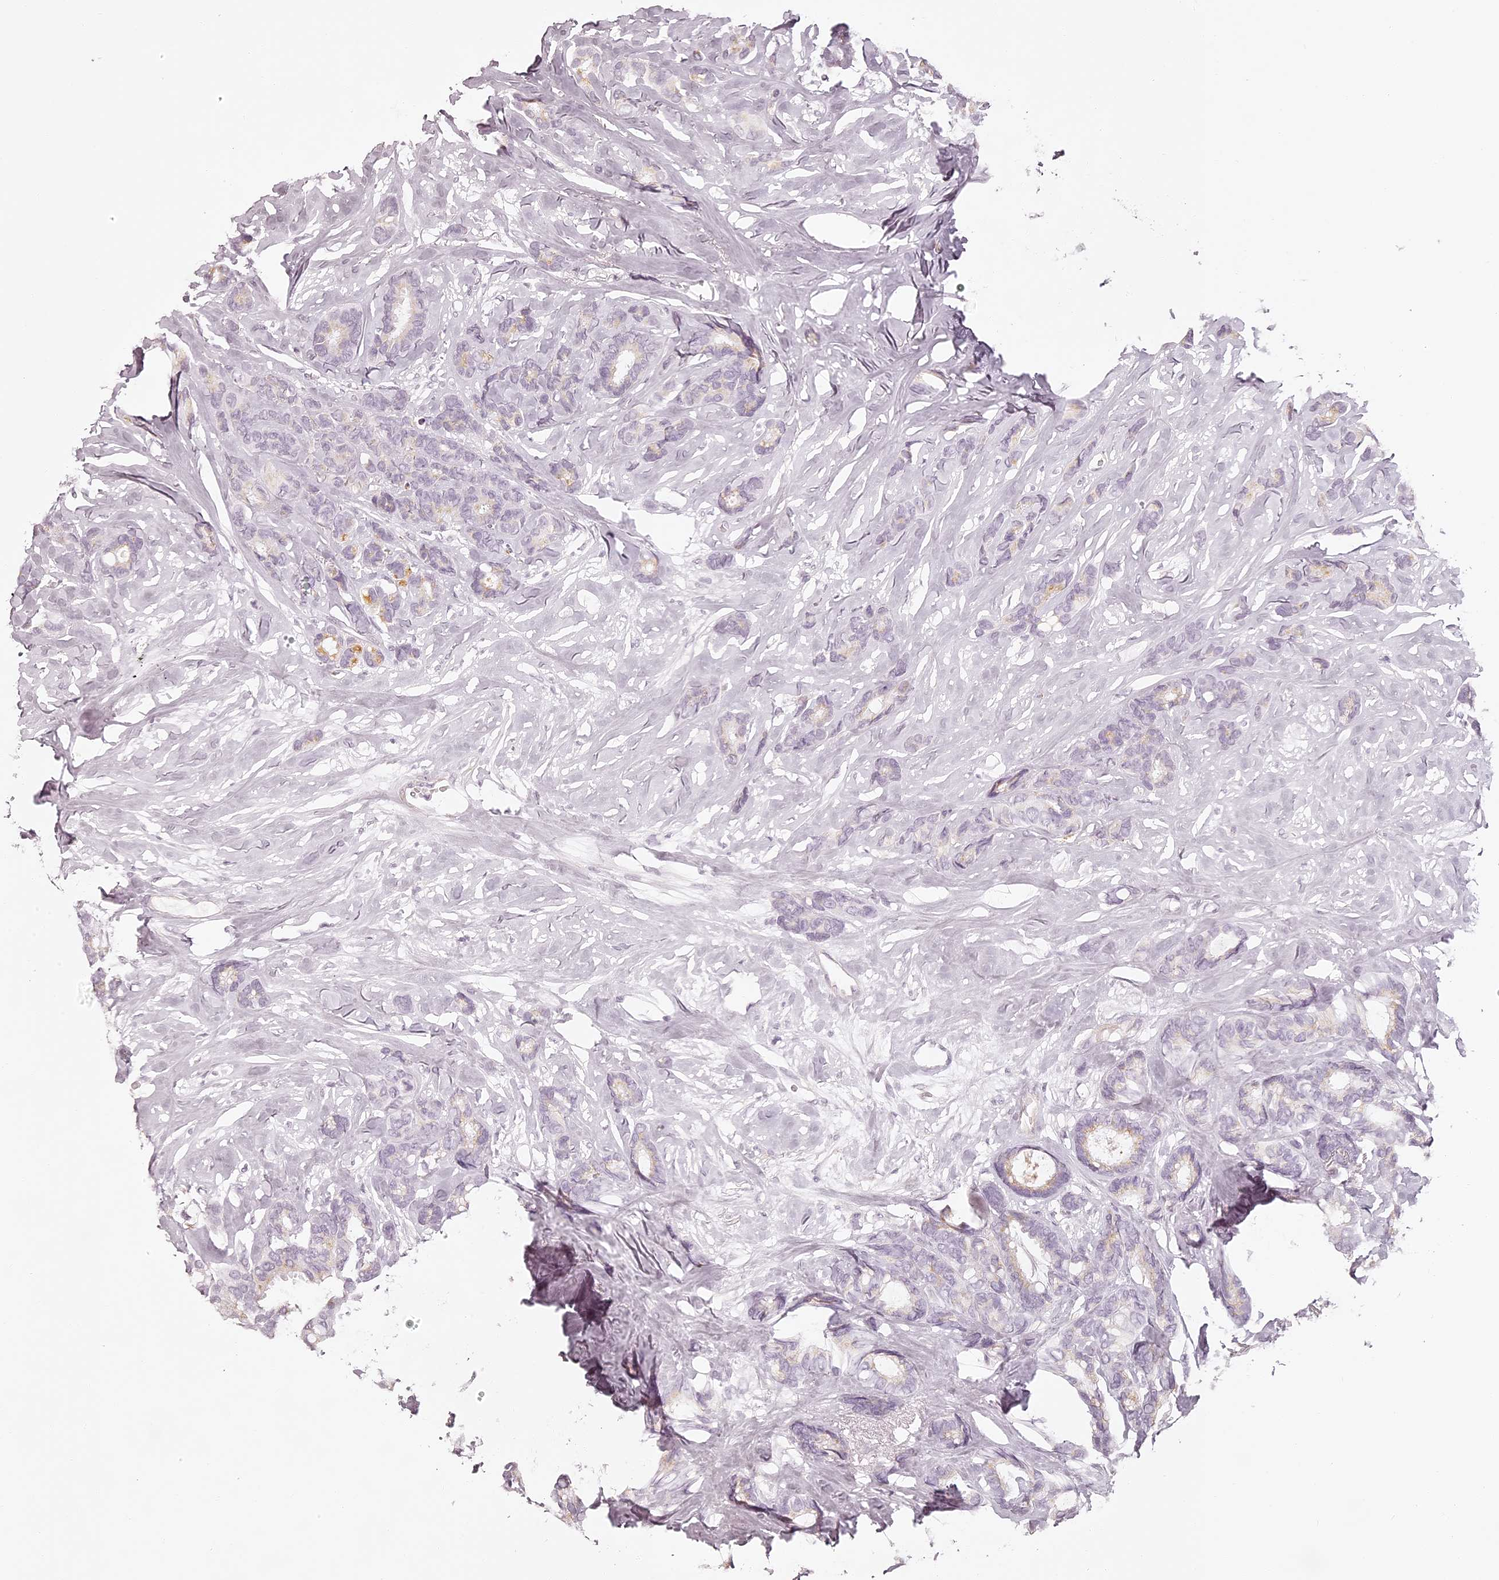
{"staining": {"intensity": "weak", "quantity": "<25%", "location": "cytoplasmic/membranous"}, "tissue": "breast cancer", "cell_type": "Tumor cells", "image_type": "cancer", "snomed": [{"axis": "morphology", "description": "Duct carcinoma"}, {"axis": "topography", "description": "Breast"}], "caption": "Human invasive ductal carcinoma (breast) stained for a protein using immunohistochemistry (IHC) demonstrates no expression in tumor cells.", "gene": "ELAPOR1", "patient": {"sex": "female", "age": 87}}